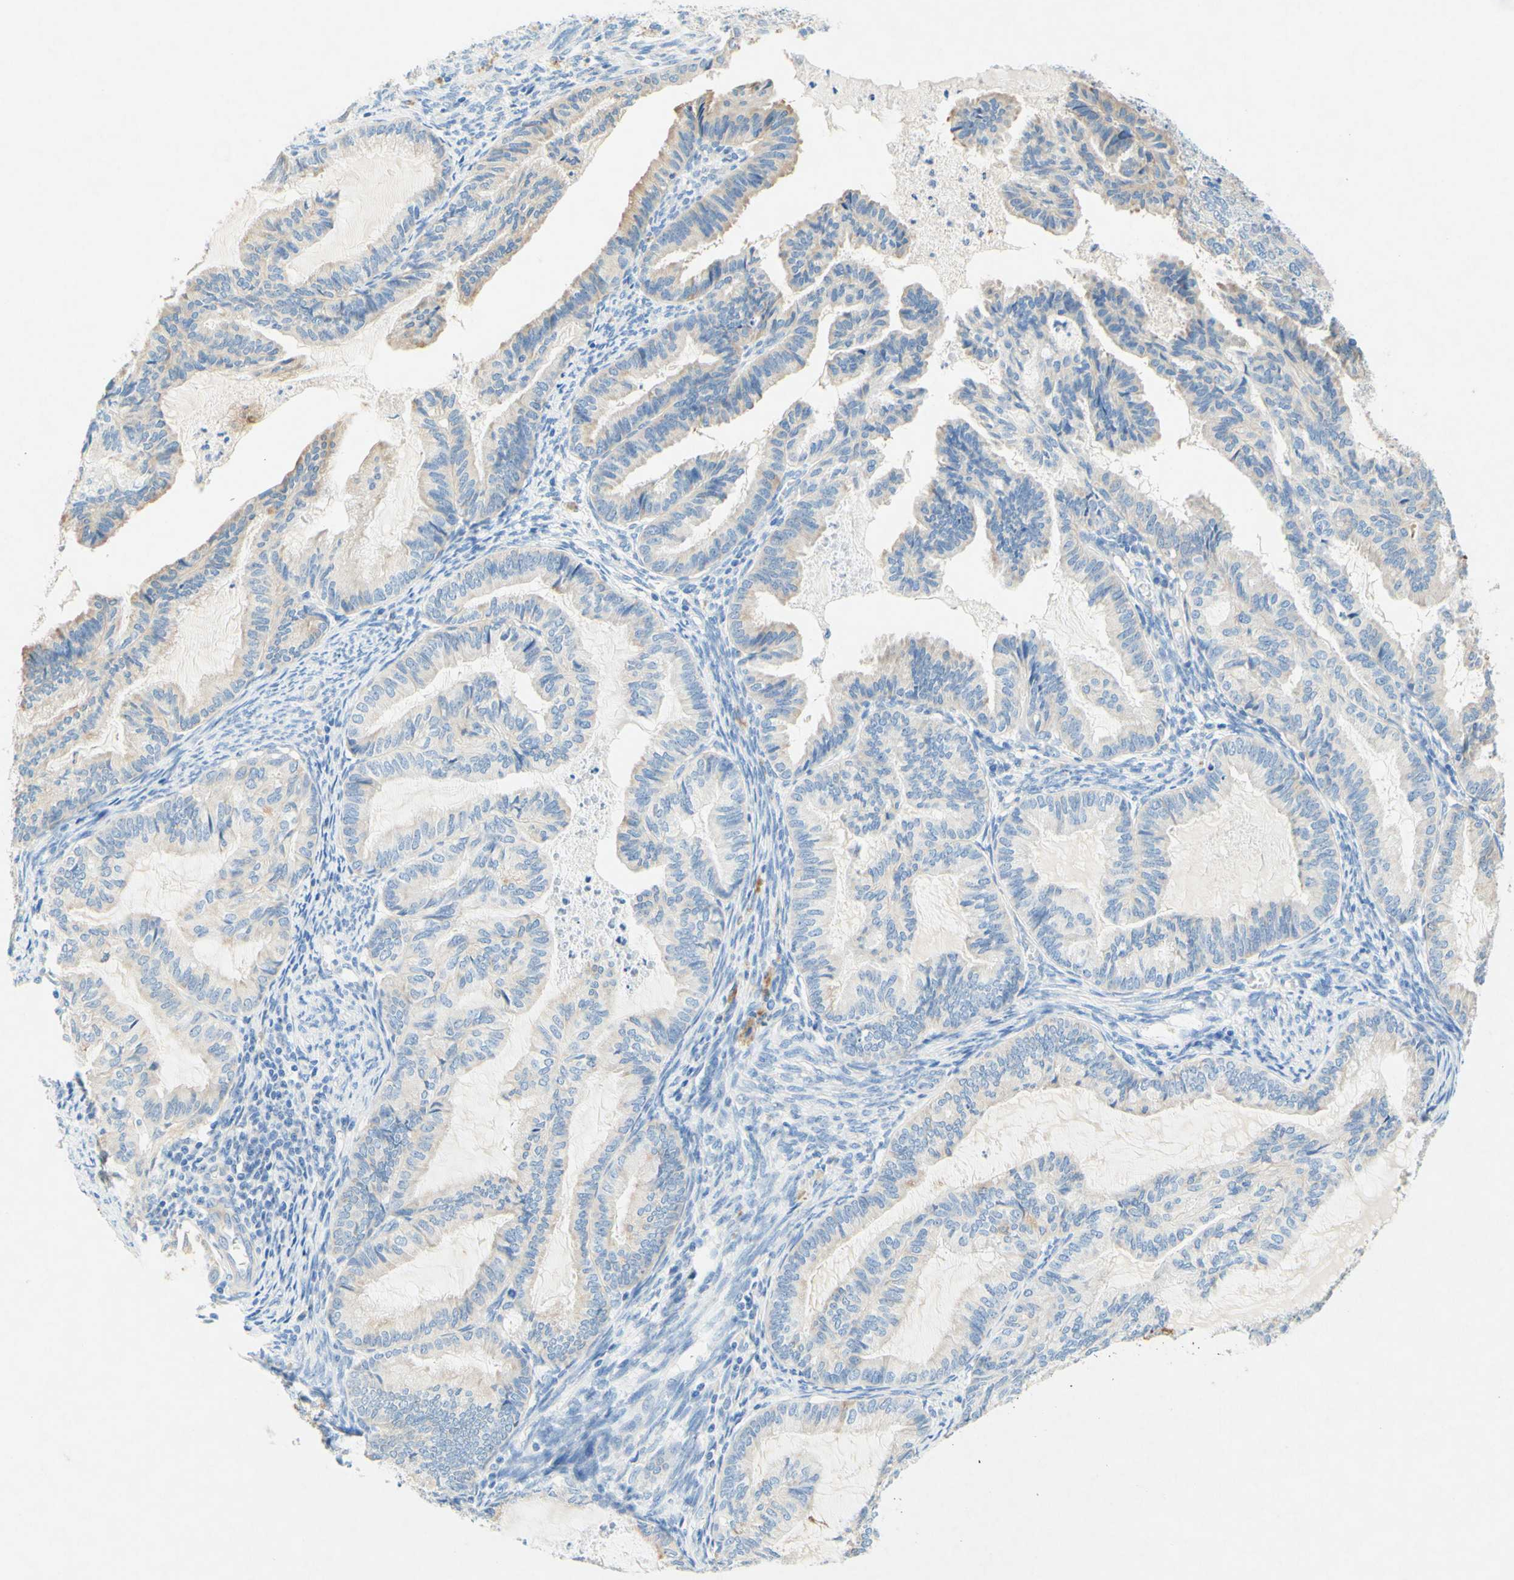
{"staining": {"intensity": "weak", "quantity": "25%-75%", "location": "cytoplasmic/membranous"}, "tissue": "cervical cancer", "cell_type": "Tumor cells", "image_type": "cancer", "snomed": [{"axis": "morphology", "description": "Normal tissue, NOS"}, {"axis": "morphology", "description": "Adenocarcinoma, NOS"}, {"axis": "topography", "description": "Cervix"}, {"axis": "topography", "description": "Endometrium"}], "caption": "IHC micrograph of neoplastic tissue: human cervical adenocarcinoma stained using IHC displays low levels of weak protein expression localized specifically in the cytoplasmic/membranous of tumor cells, appearing as a cytoplasmic/membranous brown color.", "gene": "SLC46A1", "patient": {"sex": "female", "age": 86}}